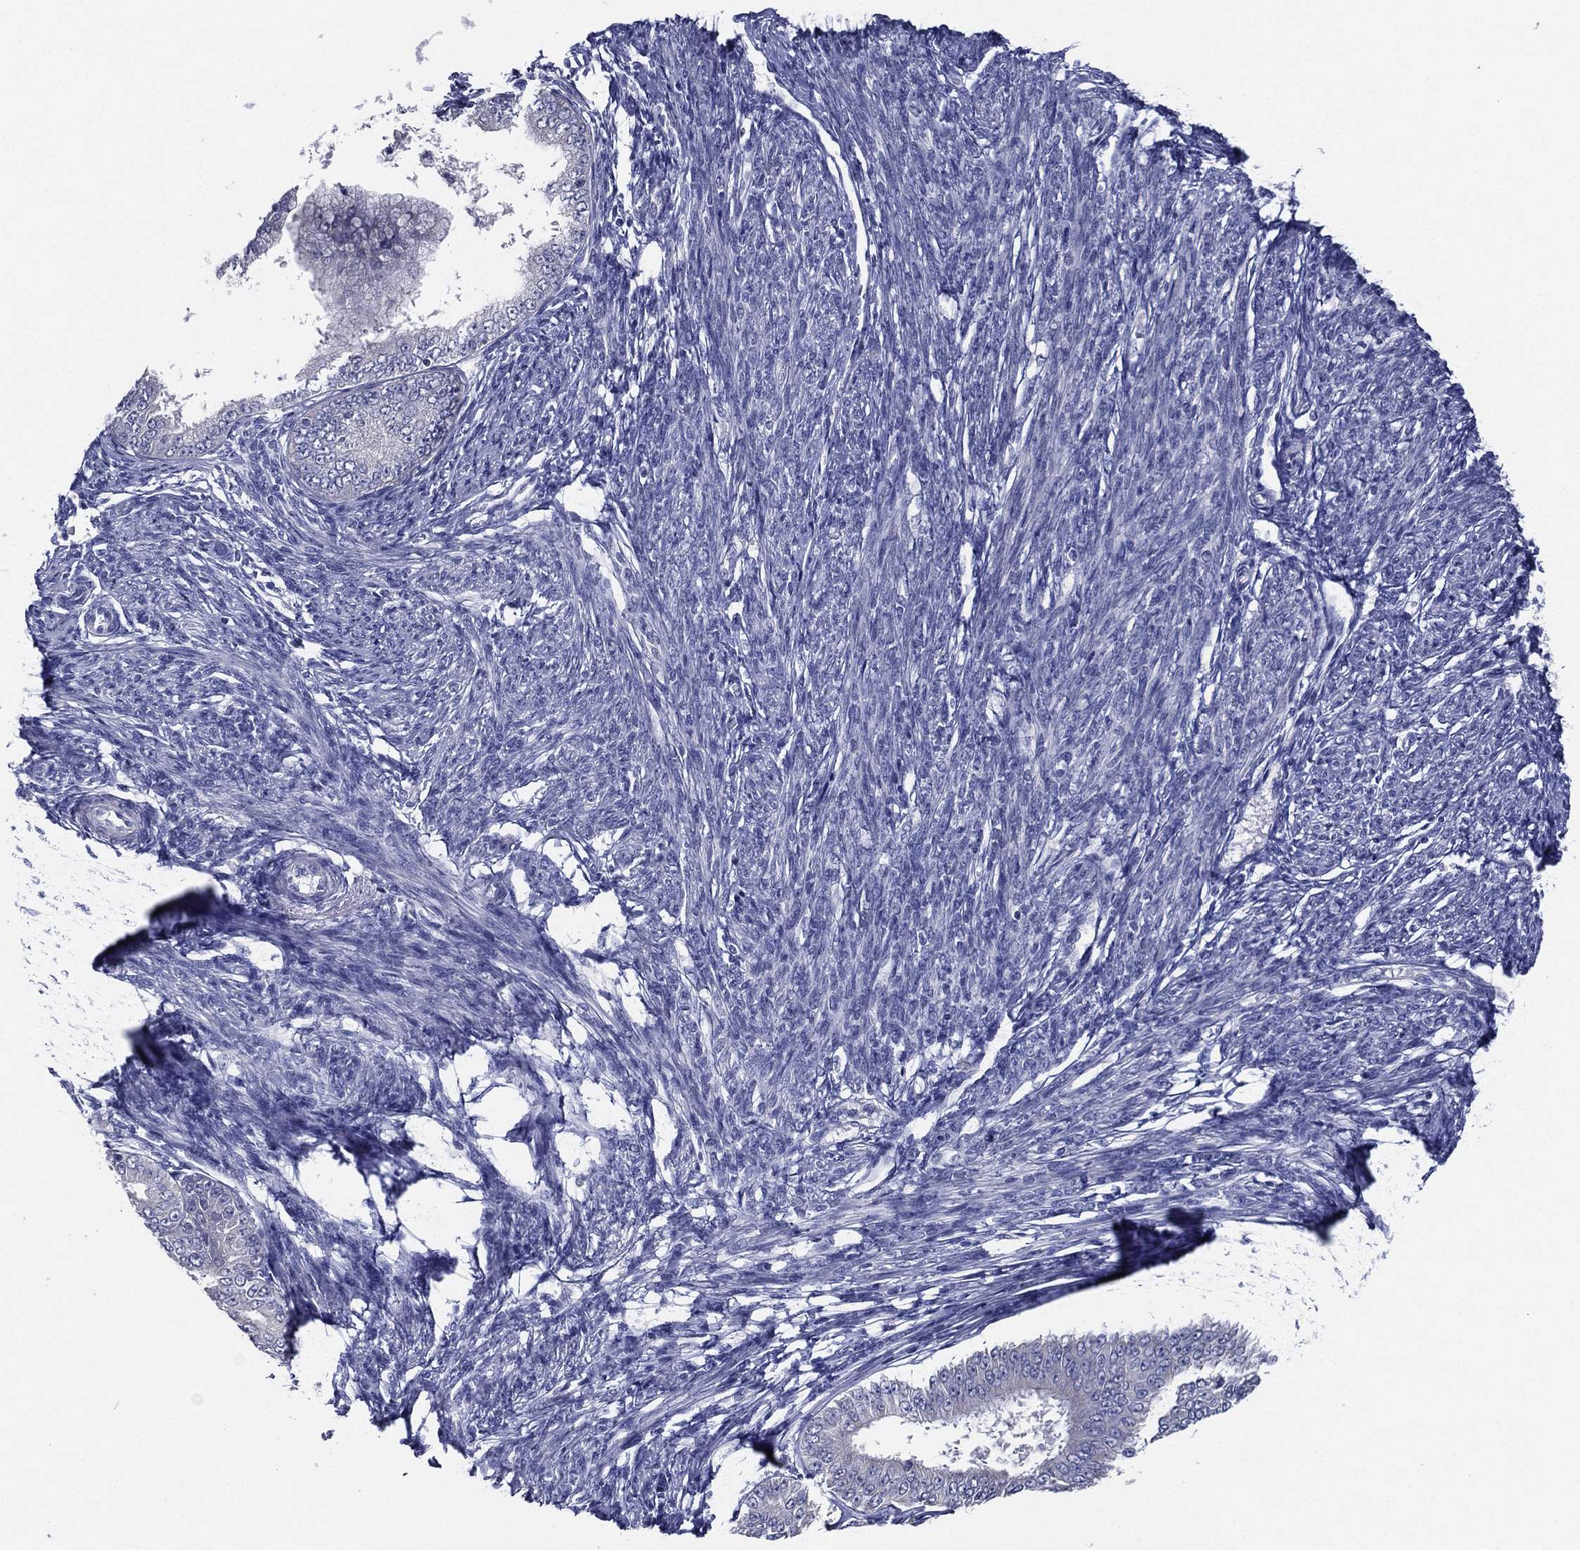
{"staining": {"intensity": "negative", "quantity": "none", "location": "none"}, "tissue": "endometrial cancer", "cell_type": "Tumor cells", "image_type": "cancer", "snomed": [{"axis": "morphology", "description": "Adenocarcinoma, NOS"}, {"axis": "topography", "description": "Endometrium"}], "caption": "Micrograph shows no significant protein positivity in tumor cells of adenocarcinoma (endometrial).", "gene": "SLC13A4", "patient": {"sex": "female", "age": 63}}